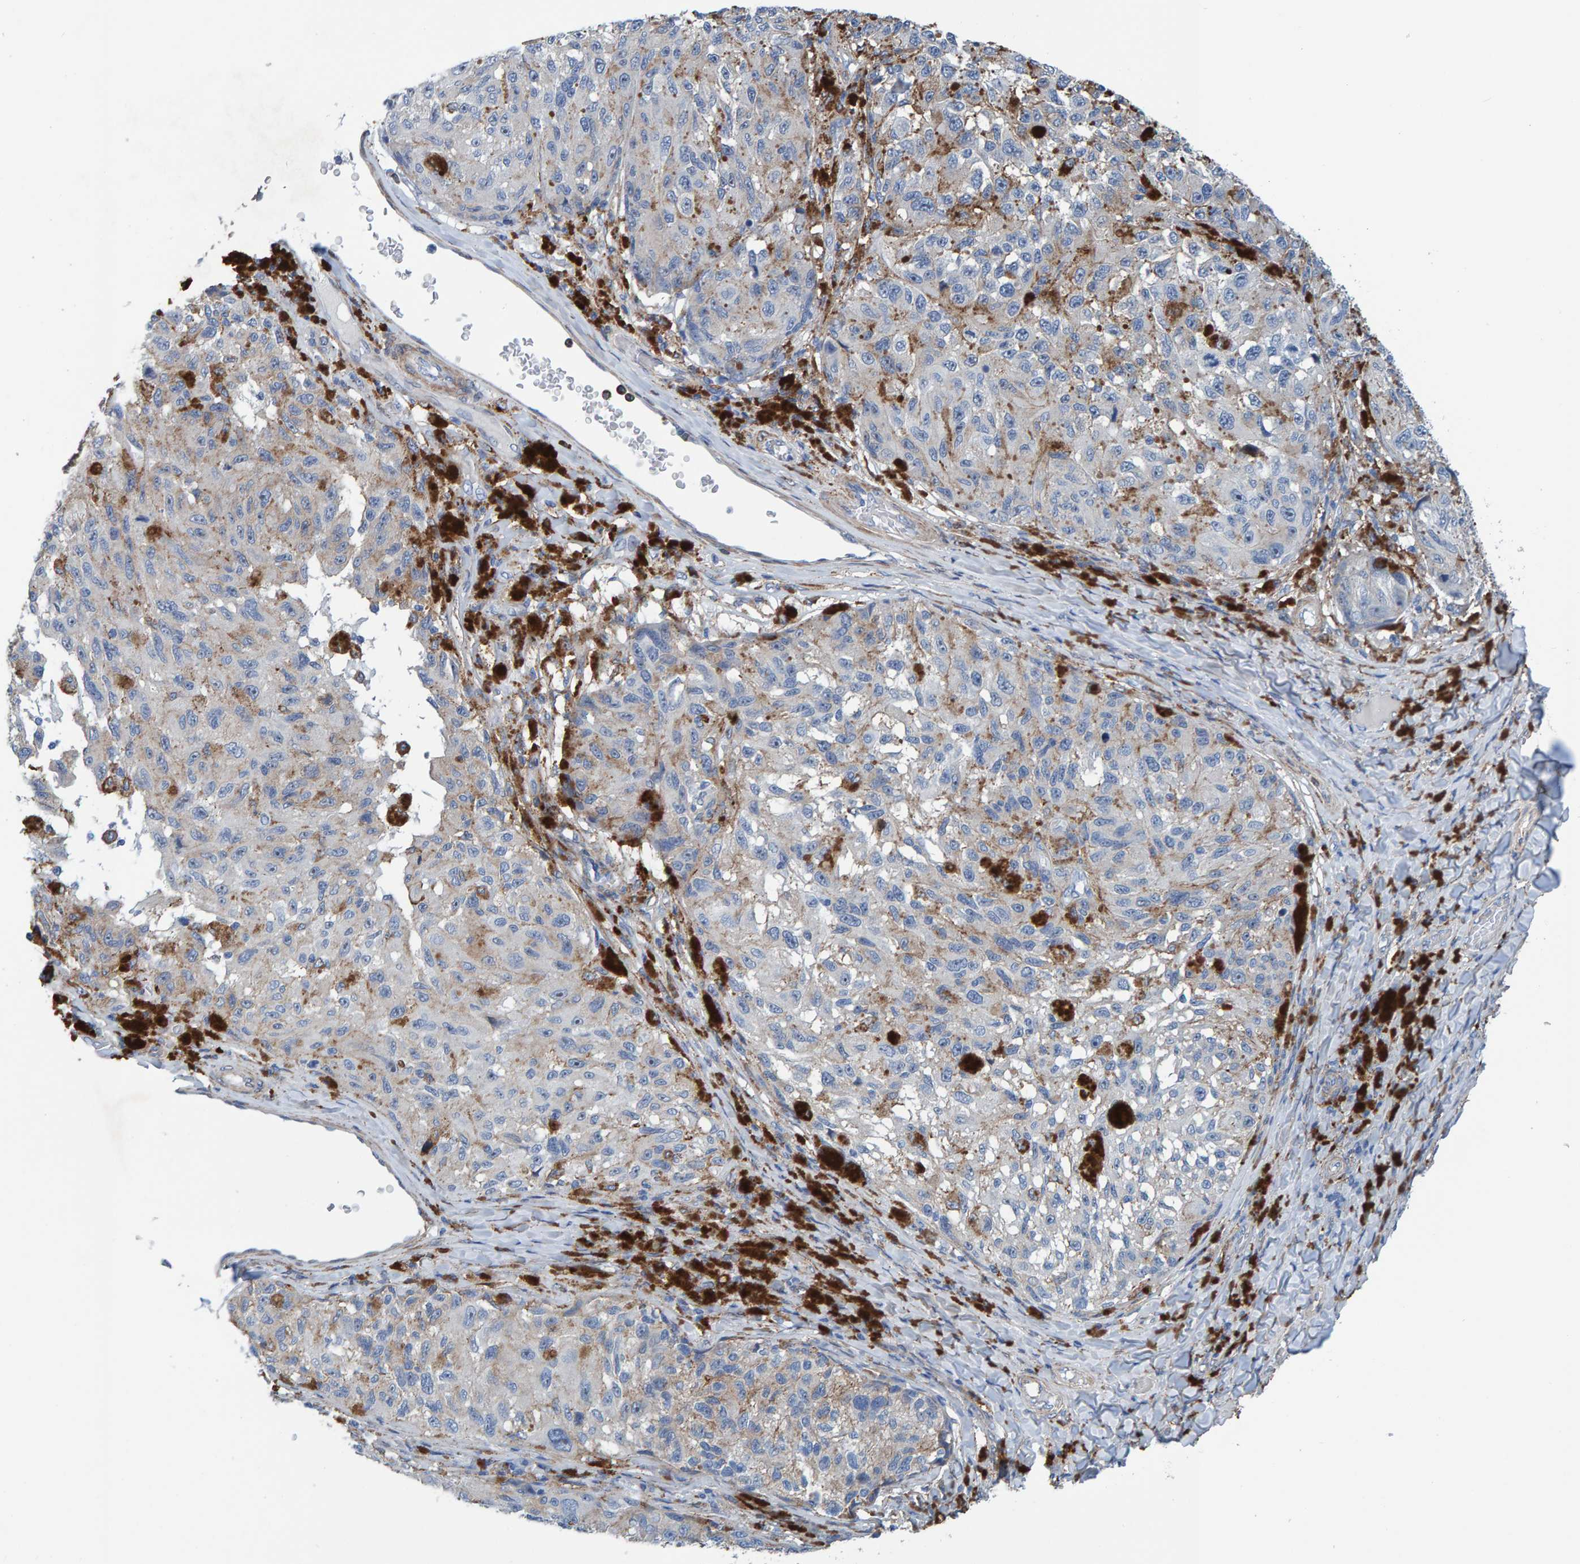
{"staining": {"intensity": "weak", "quantity": "<25%", "location": "cytoplasmic/membranous"}, "tissue": "melanoma", "cell_type": "Tumor cells", "image_type": "cancer", "snomed": [{"axis": "morphology", "description": "Malignant melanoma, NOS"}, {"axis": "topography", "description": "Skin"}], "caption": "Immunohistochemistry photomicrograph of human malignant melanoma stained for a protein (brown), which displays no expression in tumor cells.", "gene": "LRP1", "patient": {"sex": "female", "age": 73}}